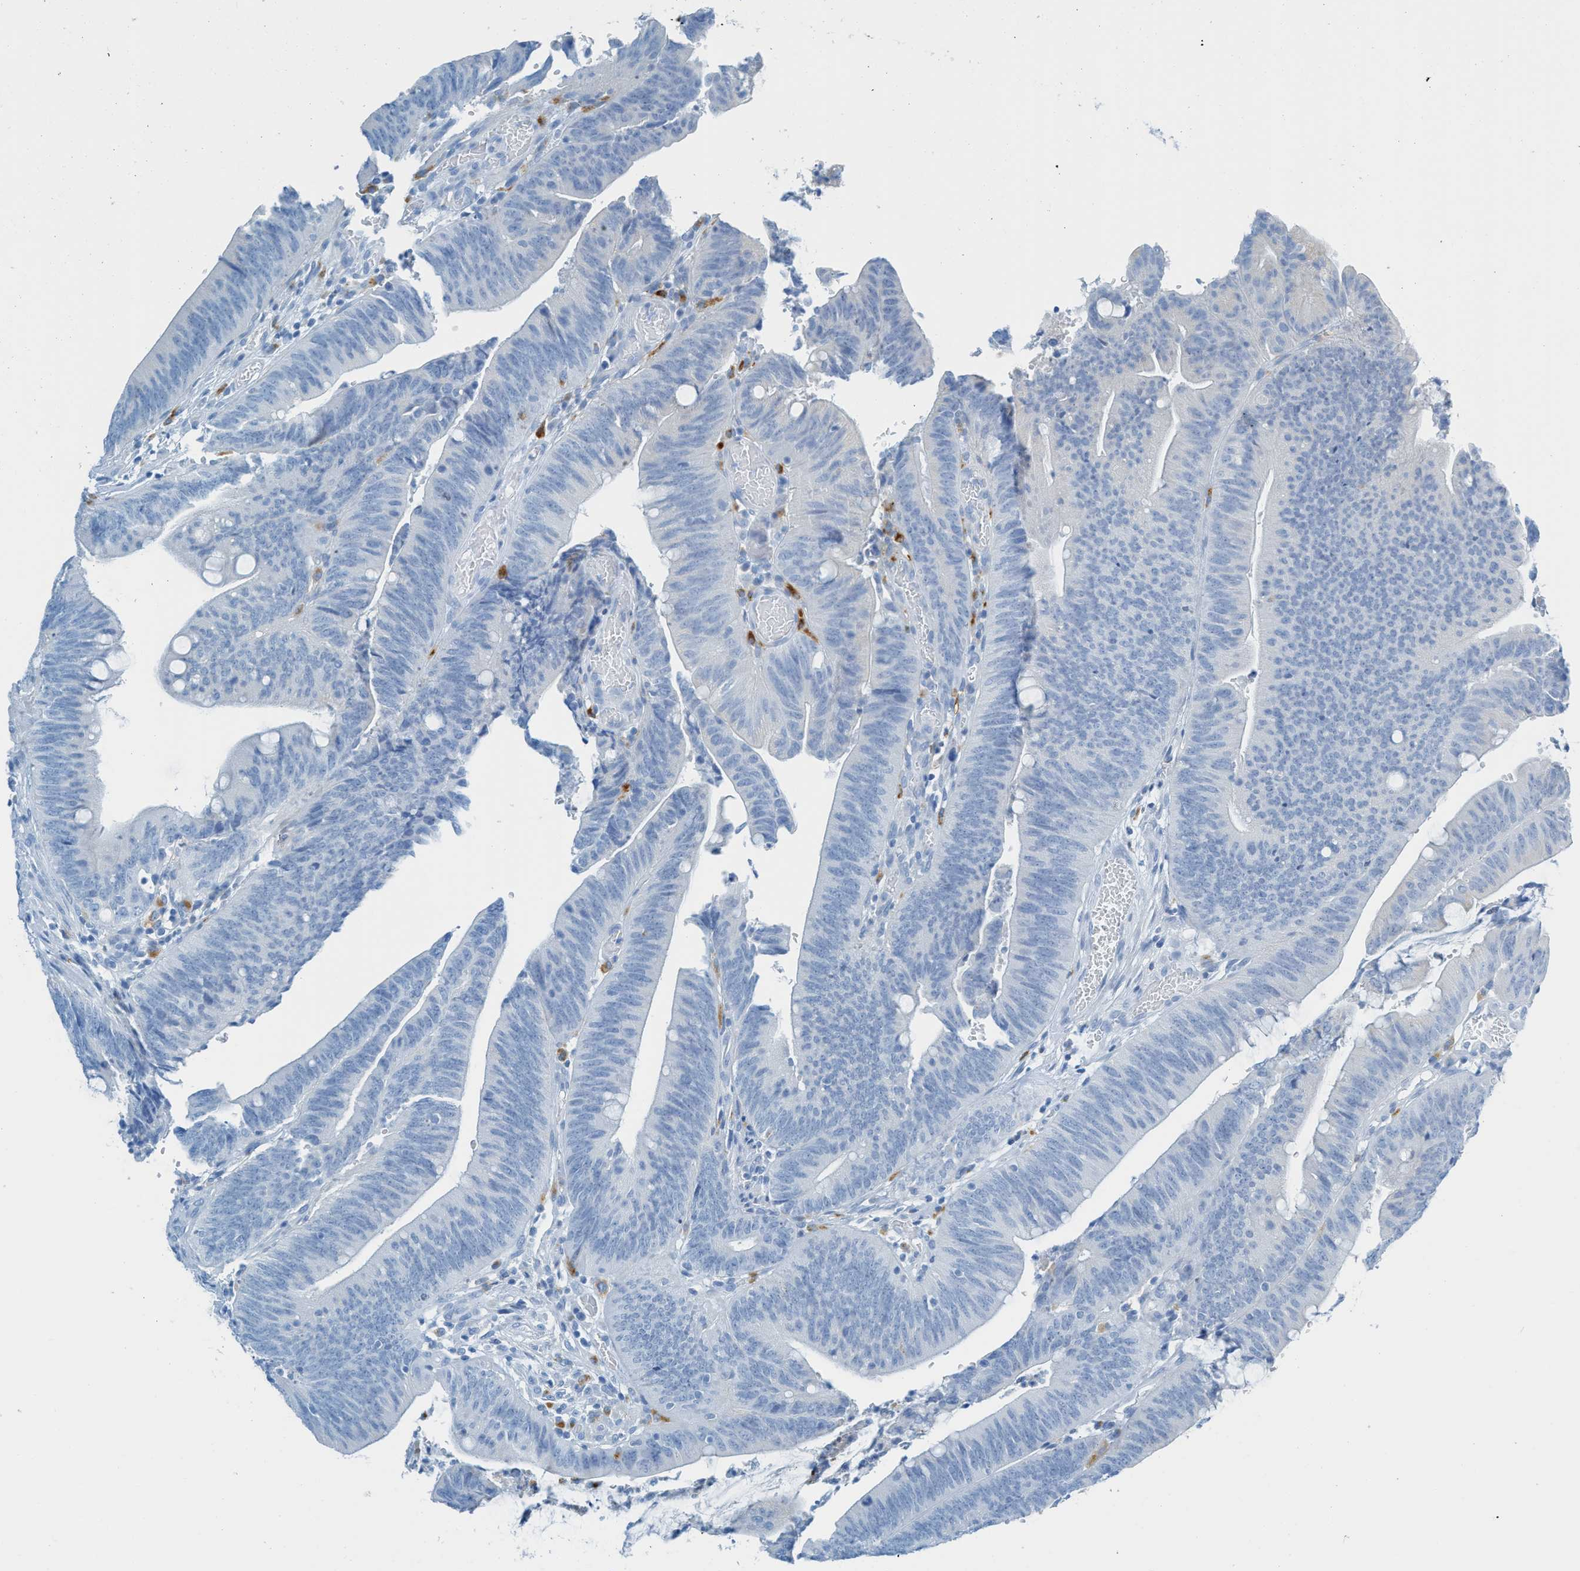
{"staining": {"intensity": "negative", "quantity": "none", "location": "none"}, "tissue": "colorectal cancer", "cell_type": "Tumor cells", "image_type": "cancer", "snomed": [{"axis": "morphology", "description": "Normal tissue, NOS"}, {"axis": "morphology", "description": "Adenocarcinoma, NOS"}, {"axis": "topography", "description": "Rectum"}], "caption": "Adenocarcinoma (colorectal) stained for a protein using immunohistochemistry (IHC) reveals no staining tumor cells.", "gene": "C21orf62", "patient": {"sex": "female", "age": 66}}